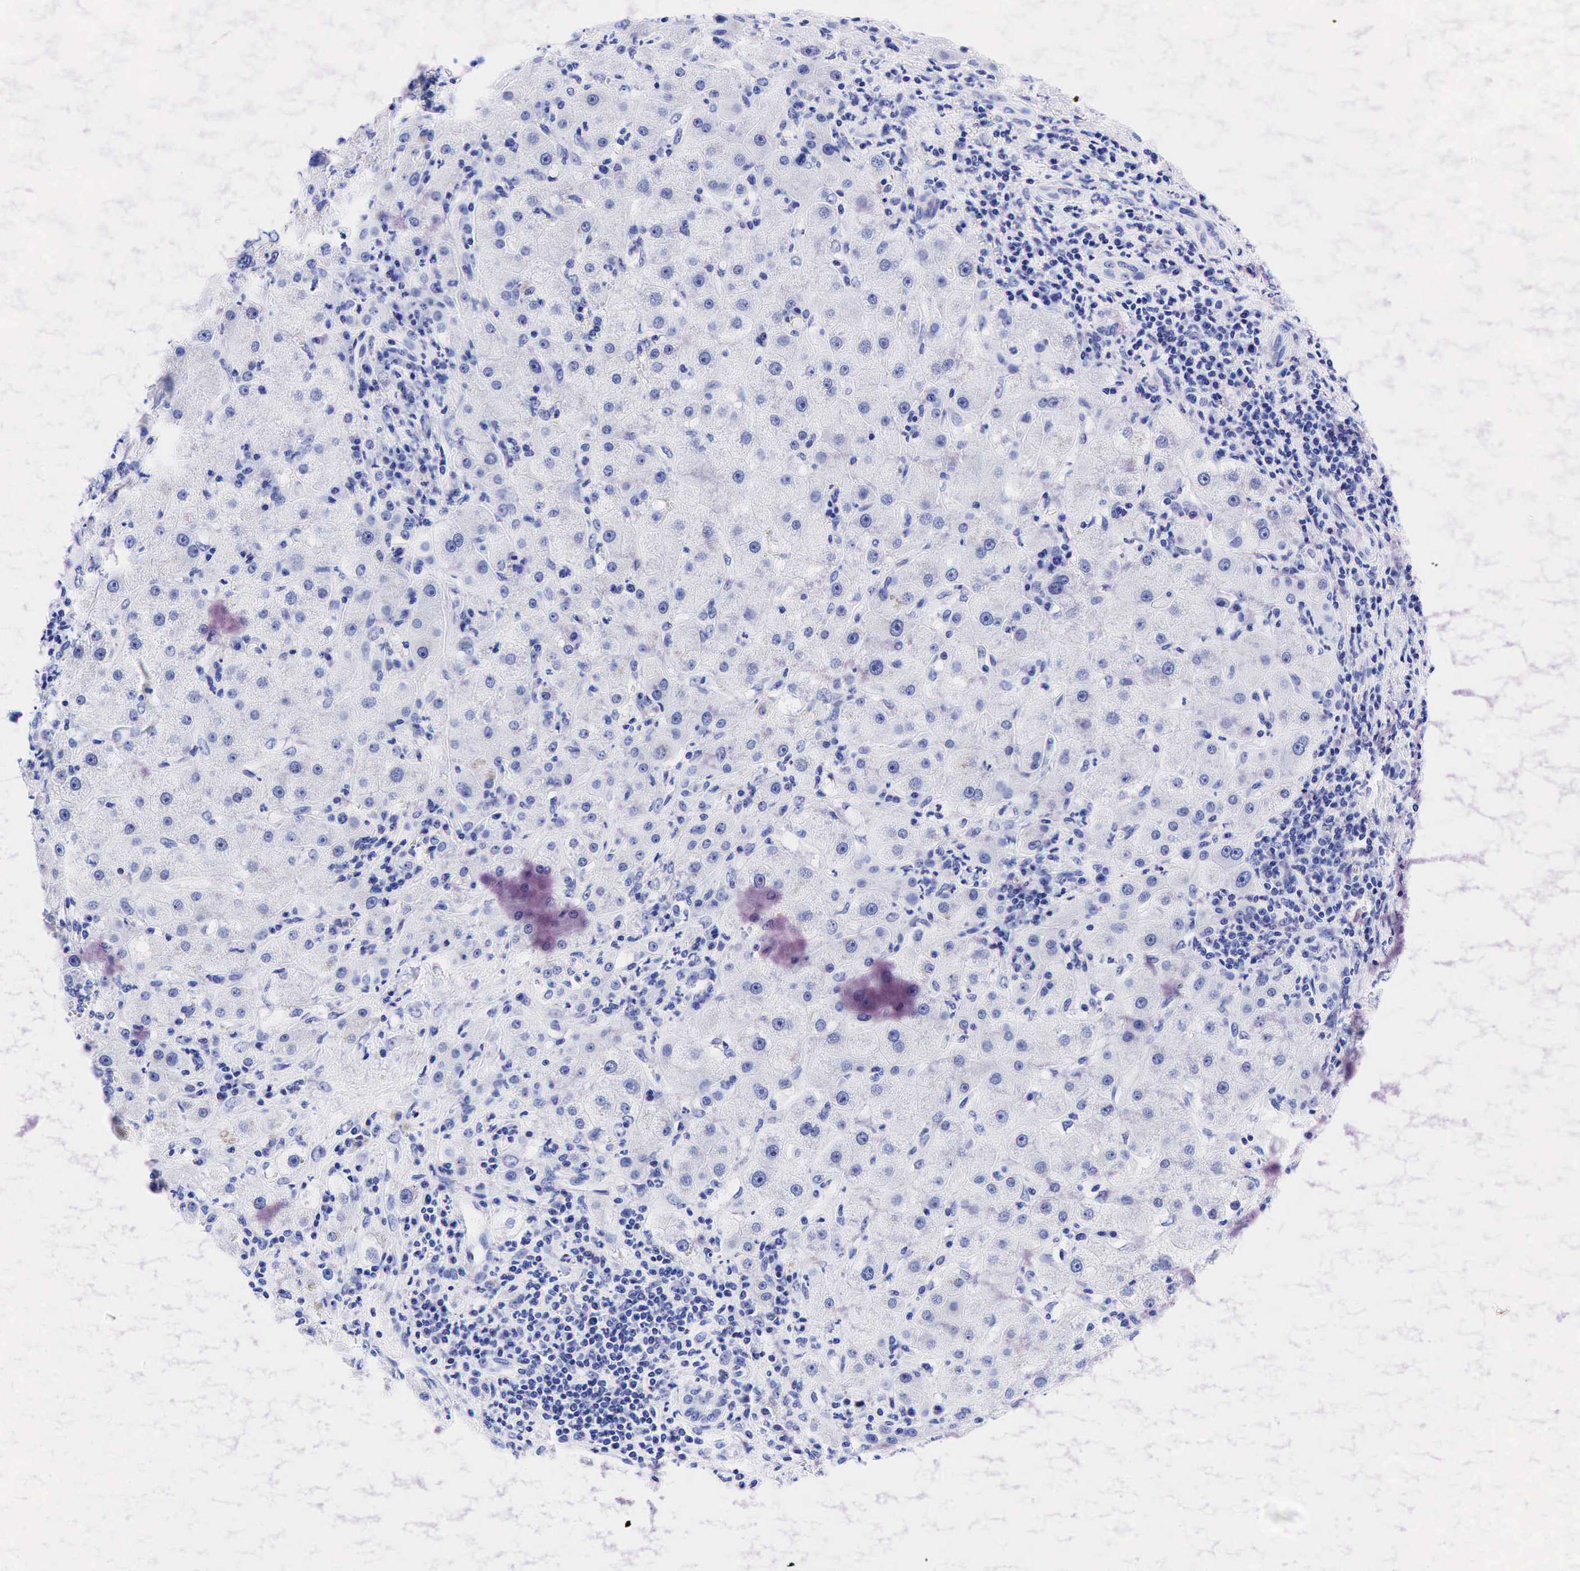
{"staining": {"intensity": "negative", "quantity": "none", "location": "none"}, "tissue": "liver cancer", "cell_type": "Tumor cells", "image_type": "cancer", "snomed": [{"axis": "morphology", "description": "Cholangiocarcinoma"}, {"axis": "topography", "description": "Liver"}], "caption": "An IHC micrograph of liver cancer (cholangiocarcinoma) is shown. There is no staining in tumor cells of liver cancer (cholangiocarcinoma).", "gene": "ESR1", "patient": {"sex": "female", "age": 79}}